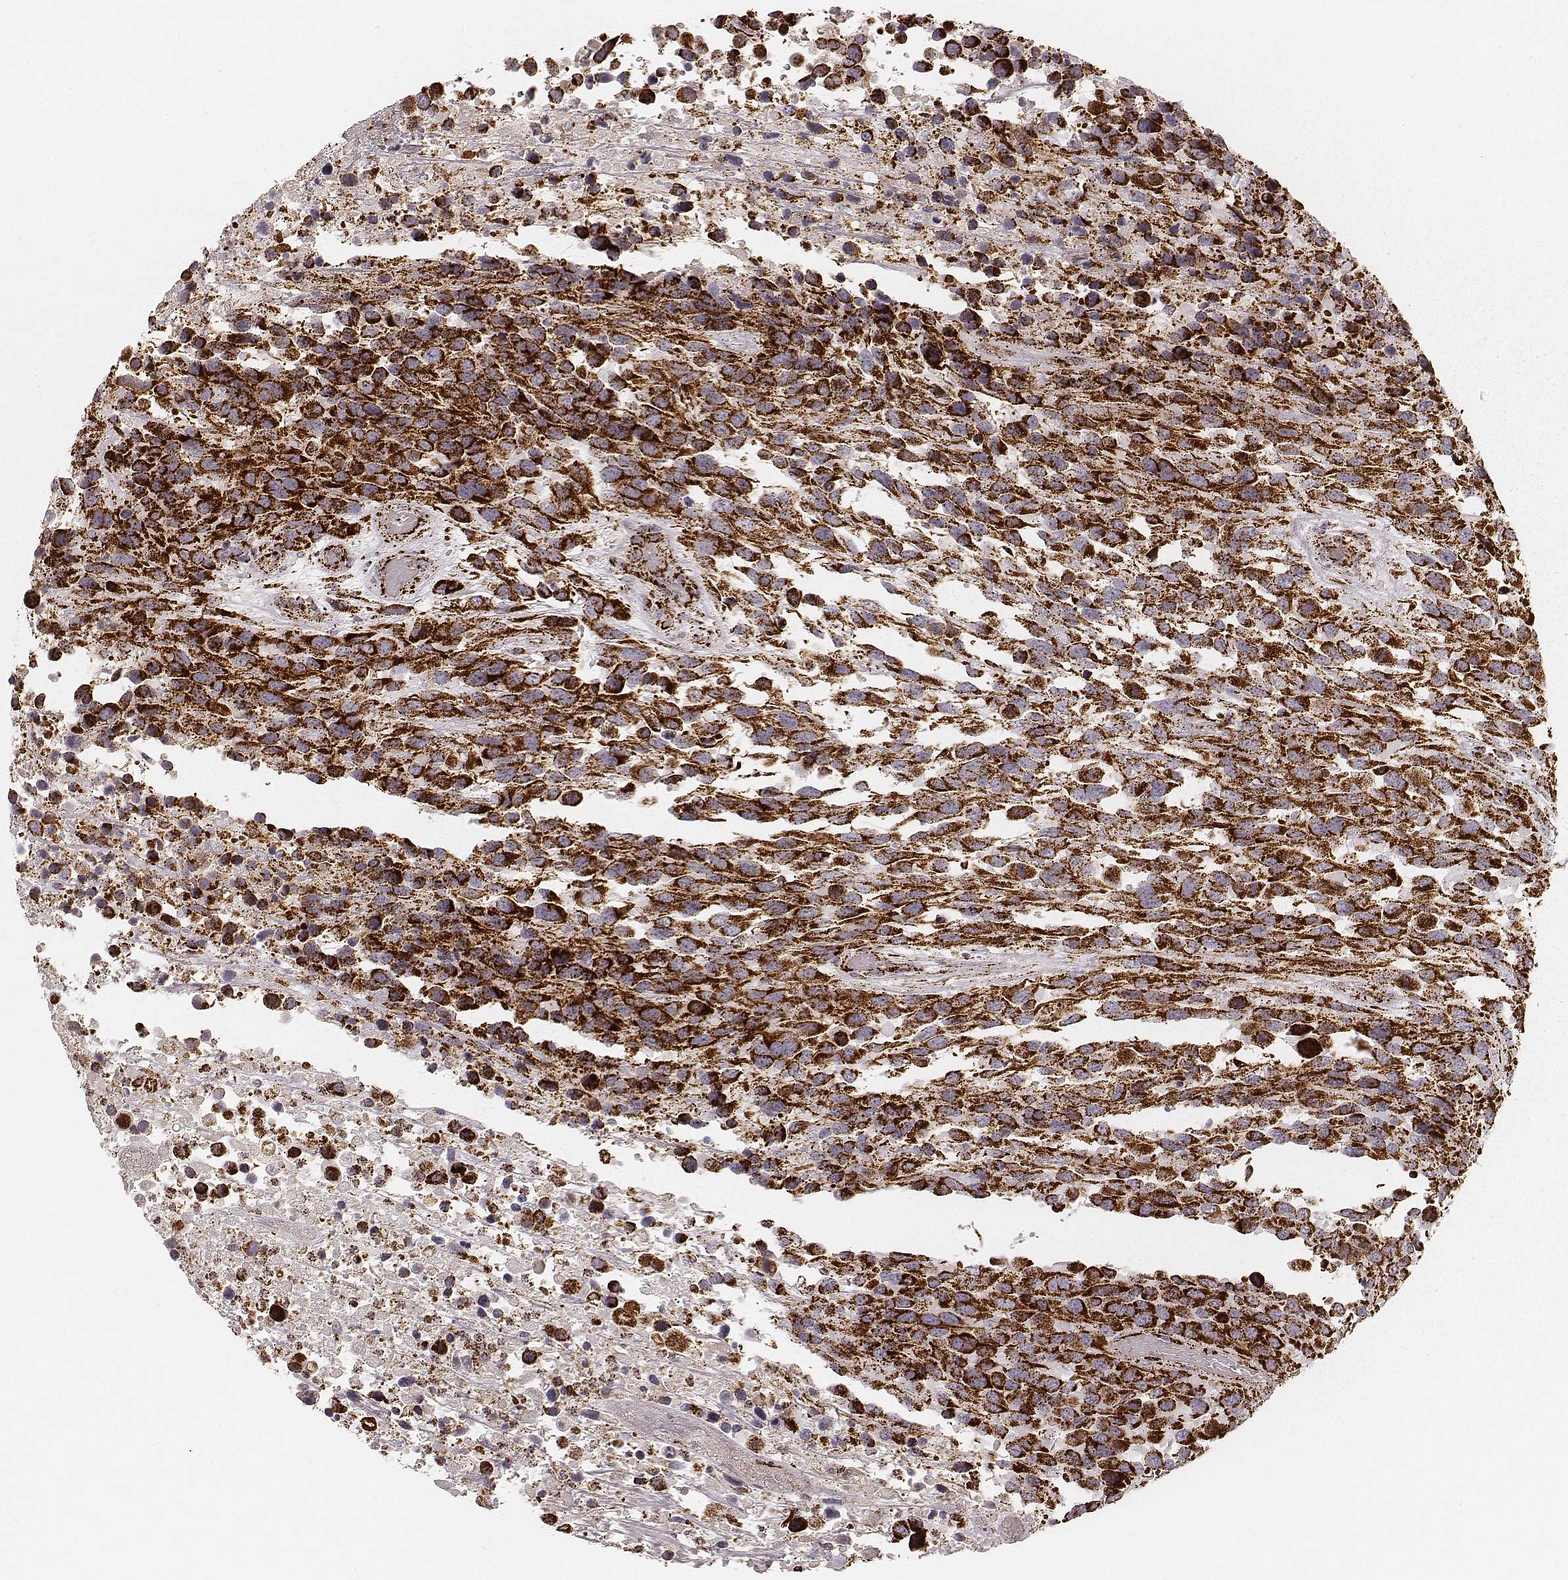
{"staining": {"intensity": "strong", "quantity": ">75%", "location": "cytoplasmic/membranous"}, "tissue": "urothelial cancer", "cell_type": "Tumor cells", "image_type": "cancer", "snomed": [{"axis": "morphology", "description": "Urothelial carcinoma, High grade"}, {"axis": "topography", "description": "Urinary bladder"}], "caption": "Immunohistochemistry histopathology image of human urothelial cancer stained for a protein (brown), which demonstrates high levels of strong cytoplasmic/membranous positivity in approximately >75% of tumor cells.", "gene": "CS", "patient": {"sex": "female", "age": 70}}